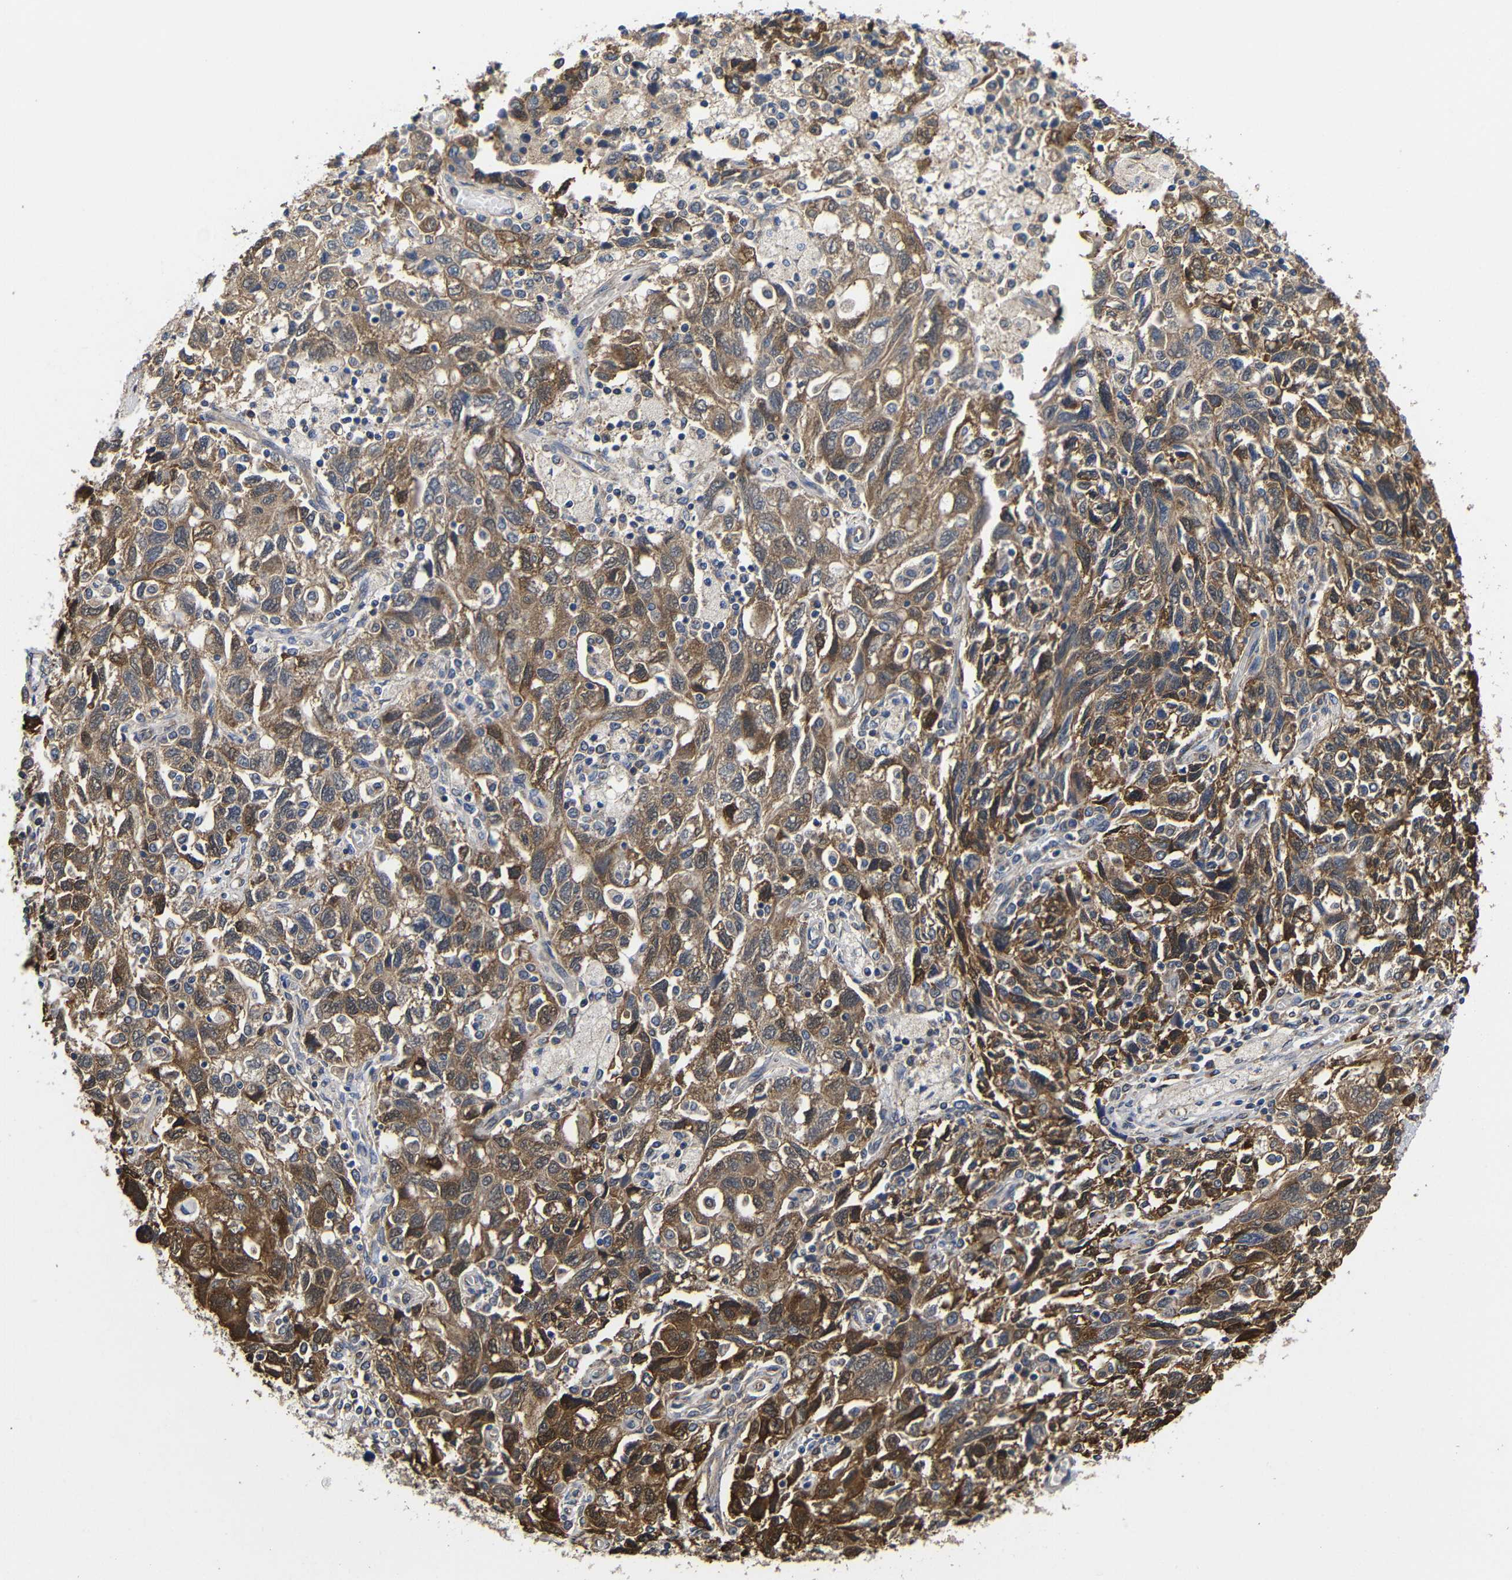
{"staining": {"intensity": "strong", "quantity": "25%-75%", "location": "cytoplasmic/membranous"}, "tissue": "ovarian cancer", "cell_type": "Tumor cells", "image_type": "cancer", "snomed": [{"axis": "morphology", "description": "Carcinoma, NOS"}, {"axis": "morphology", "description": "Cystadenocarcinoma, serous, NOS"}, {"axis": "topography", "description": "Ovary"}], "caption": "This image reveals IHC staining of human ovarian cancer, with high strong cytoplasmic/membranous positivity in approximately 25%-75% of tumor cells.", "gene": "LRRCC1", "patient": {"sex": "female", "age": 69}}